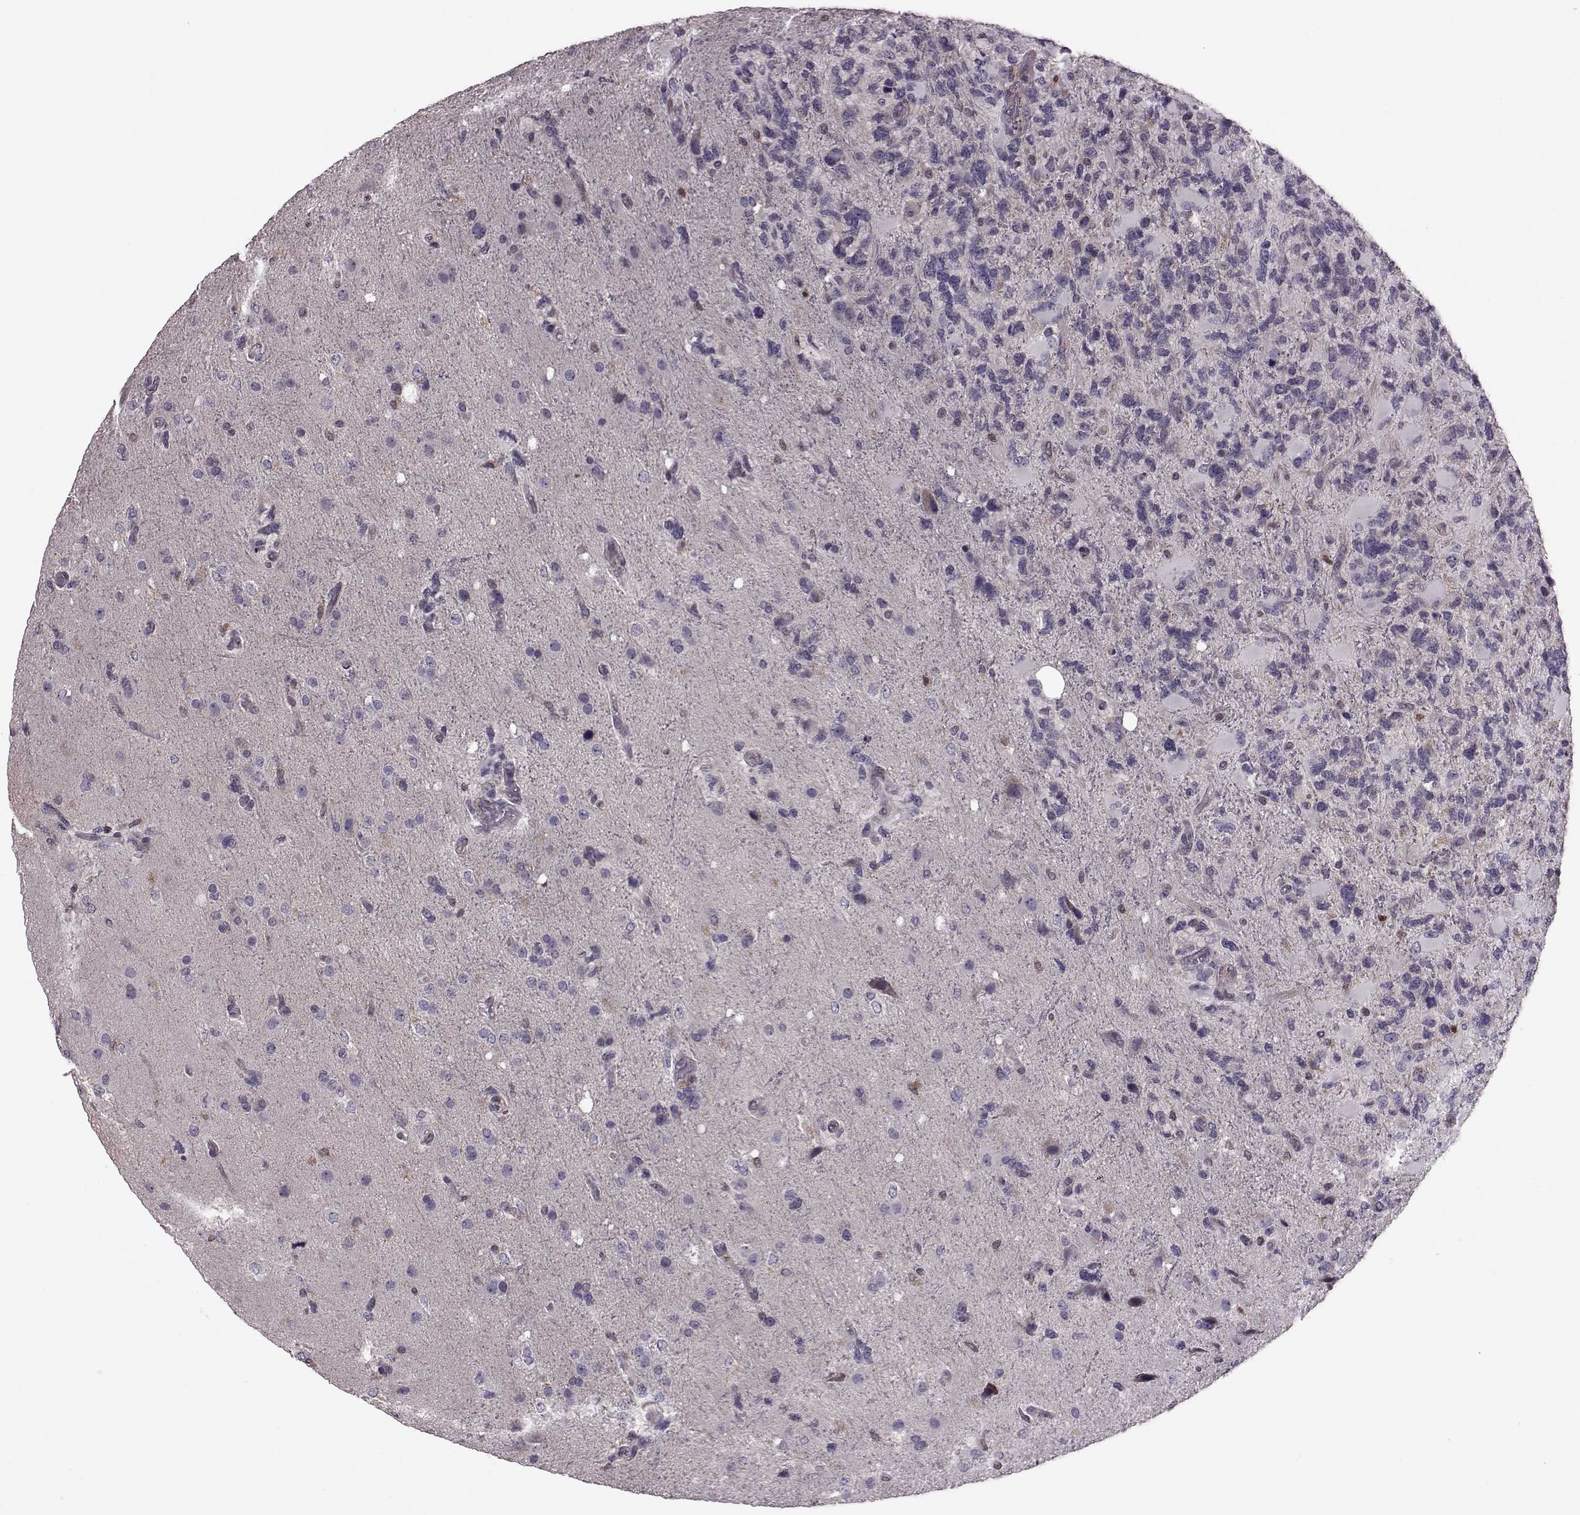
{"staining": {"intensity": "negative", "quantity": "none", "location": "none"}, "tissue": "glioma", "cell_type": "Tumor cells", "image_type": "cancer", "snomed": [{"axis": "morphology", "description": "Glioma, malignant, High grade"}, {"axis": "topography", "description": "Brain"}], "caption": "Tumor cells are negative for brown protein staining in malignant glioma (high-grade). (Immunohistochemistry, brightfield microscopy, high magnification).", "gene": "CDC42SE1", "patient": {"sex": "female", "age": 71}}